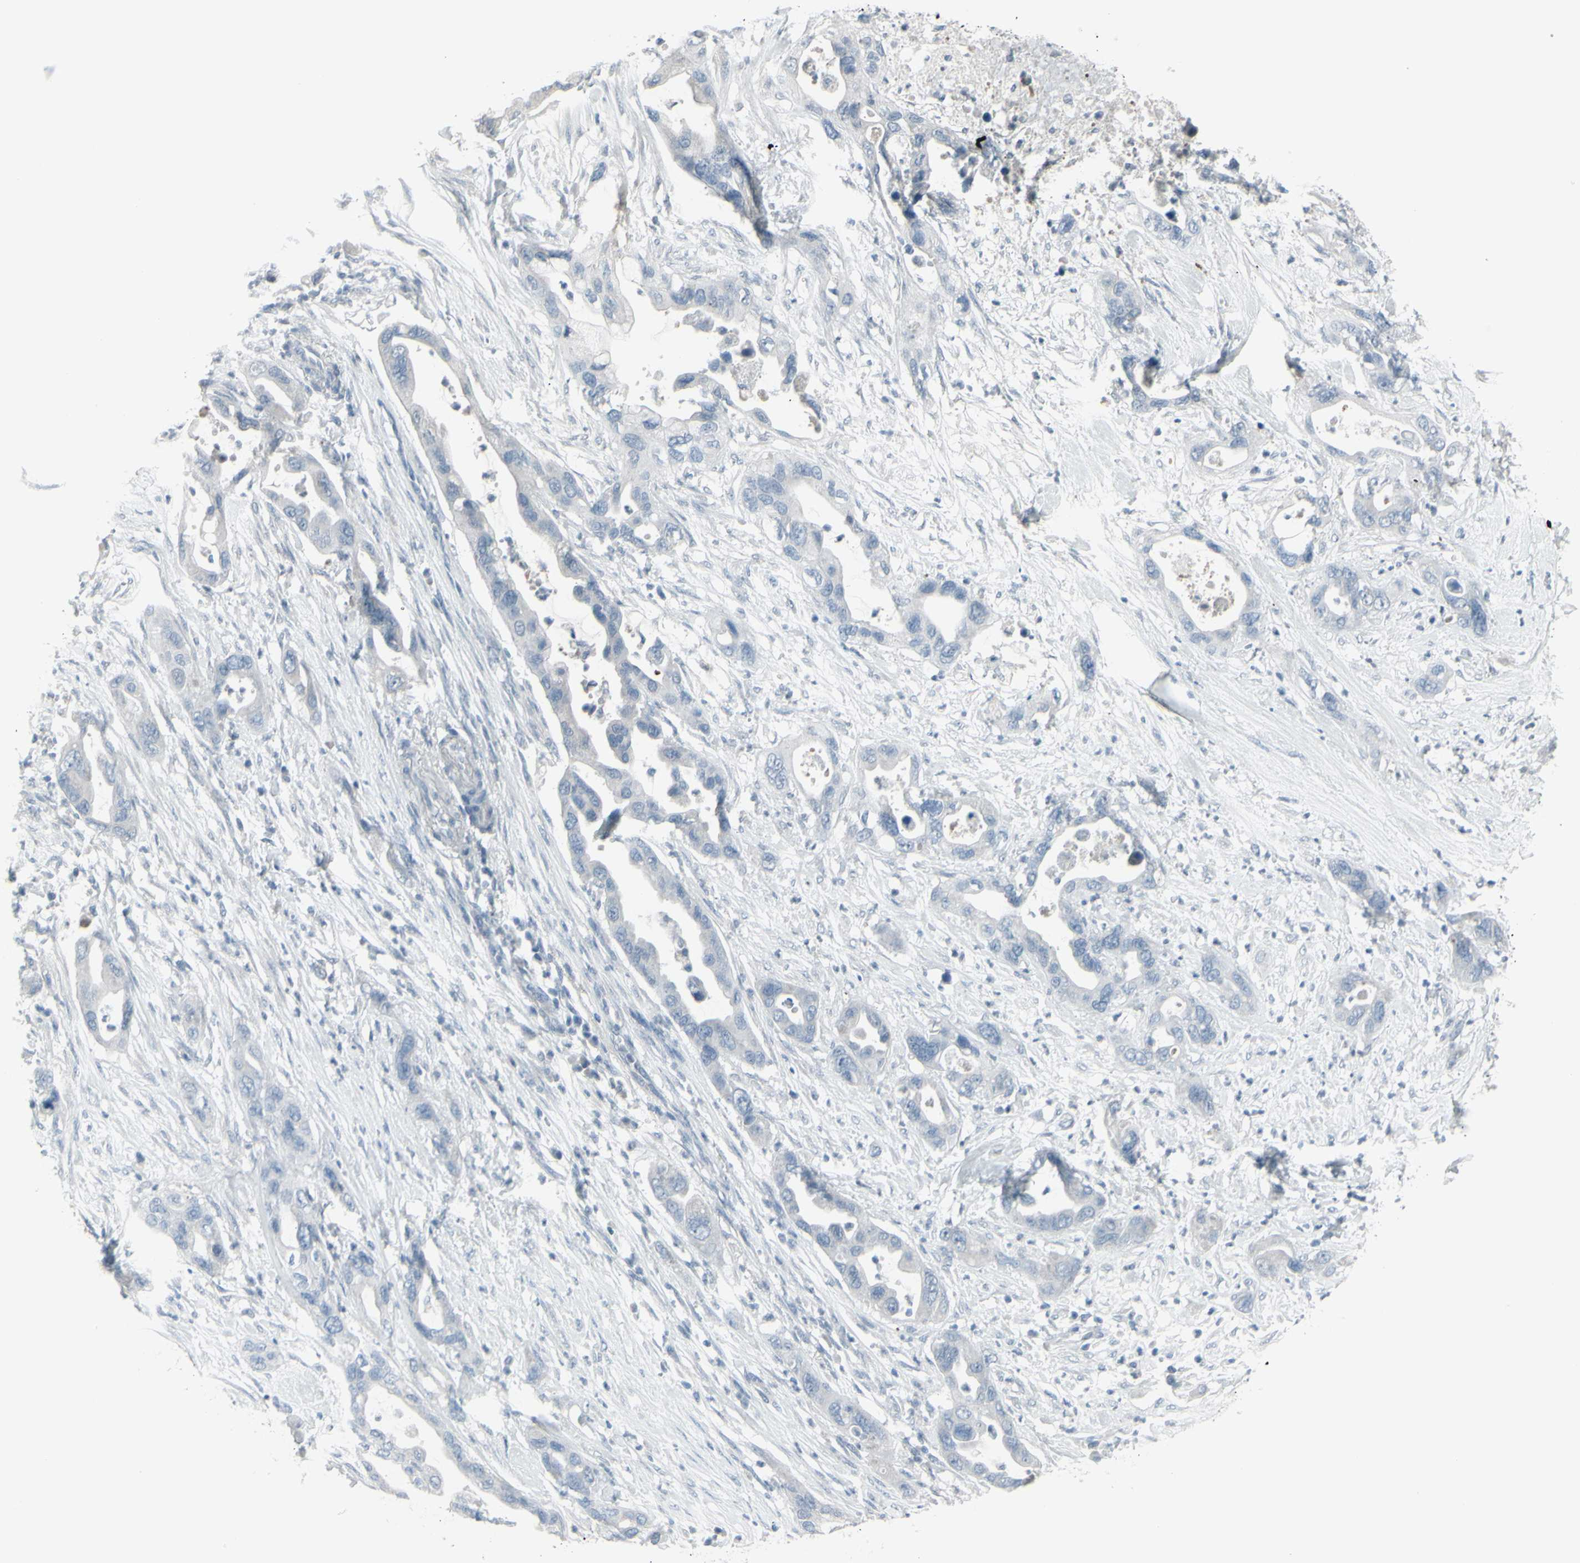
{"staining": {"intensity": "negative", "quantity": "none", "location": "none"}, "tissue": "pancreatic cancer", "cell_type": "Tumor cells", "image_type": "cancer", "snomed": [{"axis": "morphology", "description": "Adenocarcinoma, NOS"}, {"axis": "topography", "description": "Pancreas"}], "caption": "This is a image of immunohistochemistry staining of adenocarcinoma (pancreatic), which shows no positivity in tumor cells. (DAB (3,3'-diaminobenzidine) immunohistochemistry with hematoxylin counter stain).", "gene": "RAB3A", "patient": {"sex": "female", "age": 71}}